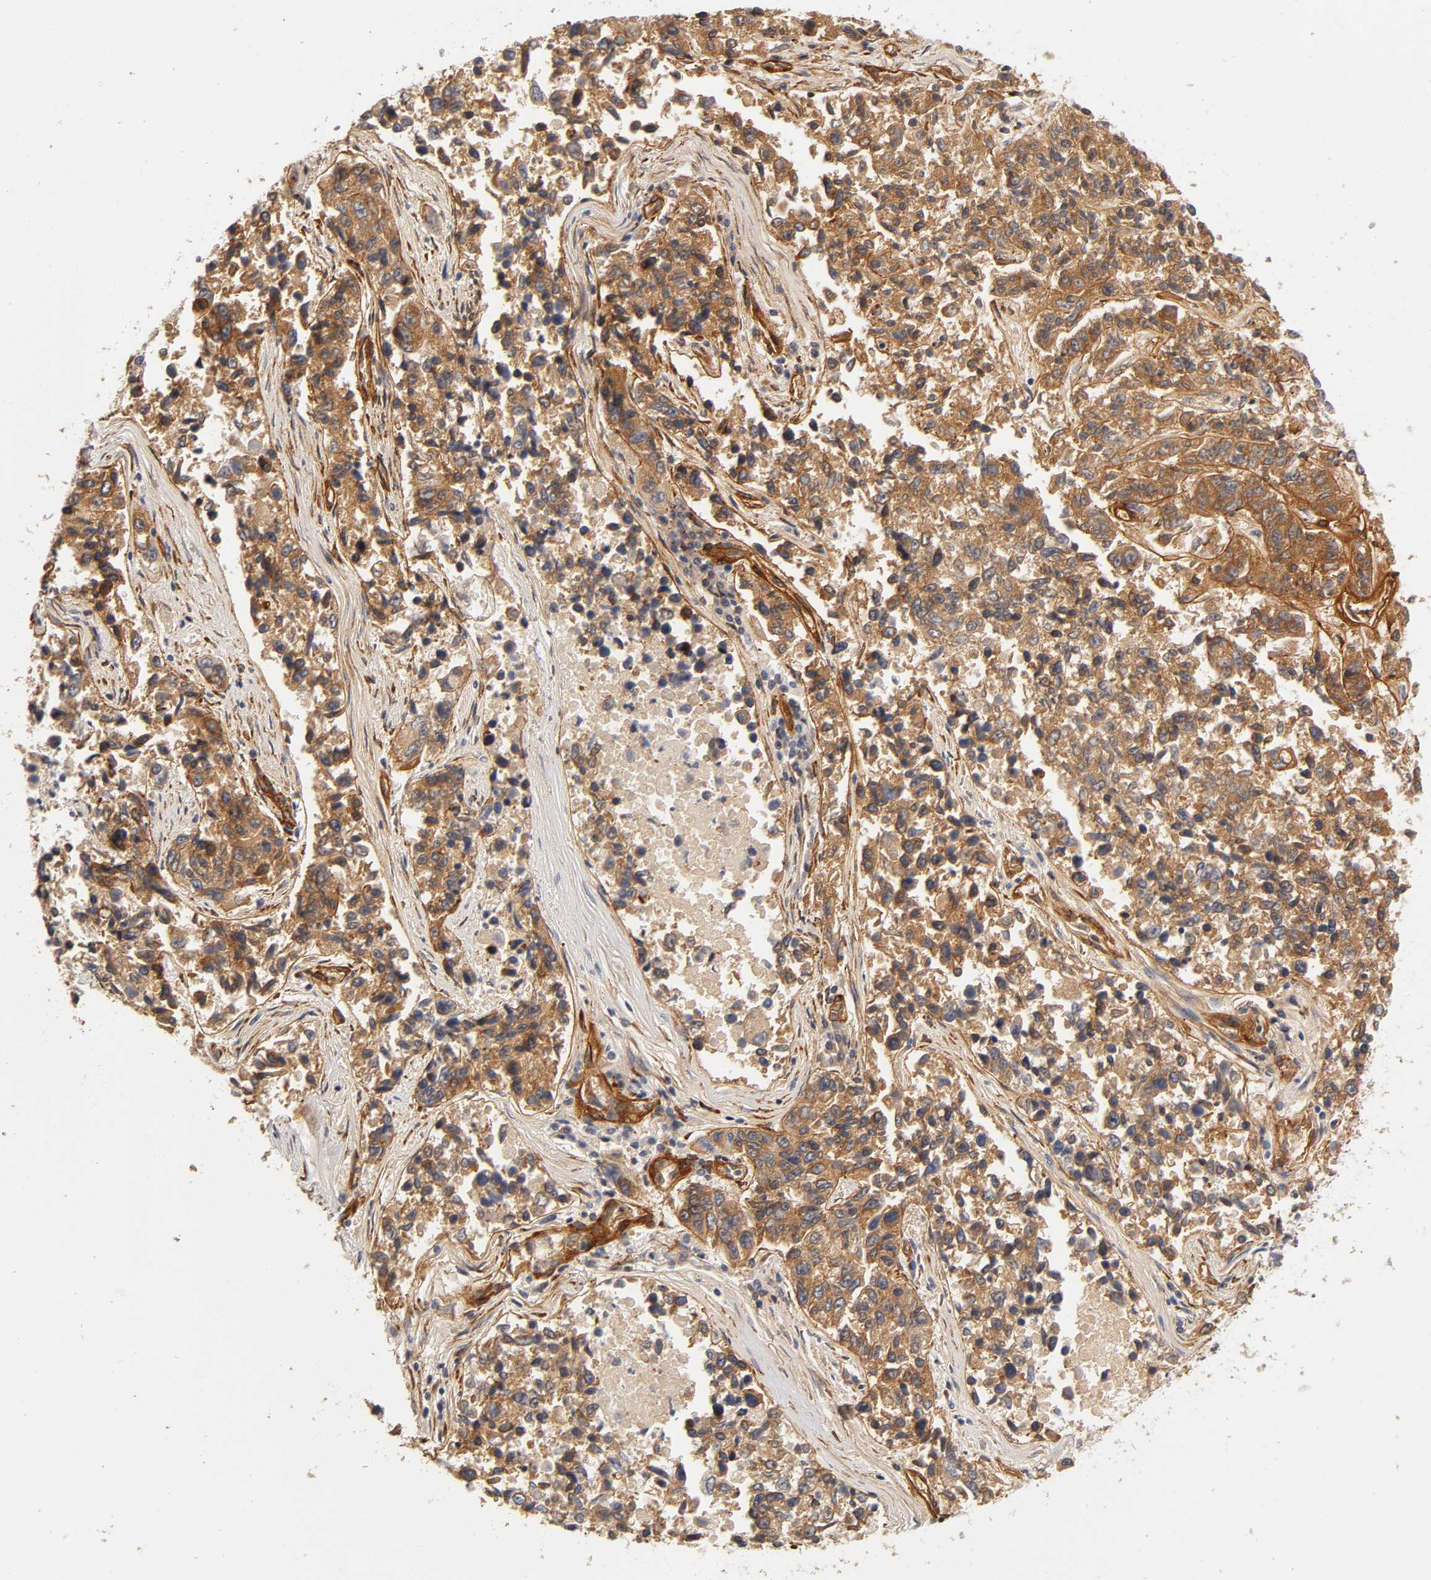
{"staining": {"intensity": "strong", "quantity": ">75%", "location": "cytoplasmic/membranous"}, "tissue": "lung cancer", "cell_type": "Tumor cells", "image_type": "cancer", "snomed": [{"axis": "morphology", "description": "Adenocarcinoma, NOS"}, {"axis": "topography", "description": "Lung"}], "caption": "Human adenocarcinoma (lung) stained with a brown dye demonstrates strong cytoplasmic/membranous positive expression in approximately >75% of tumor cells.", "gene": "LAMB1", "patient": {"sex": "male", "age": 84}}